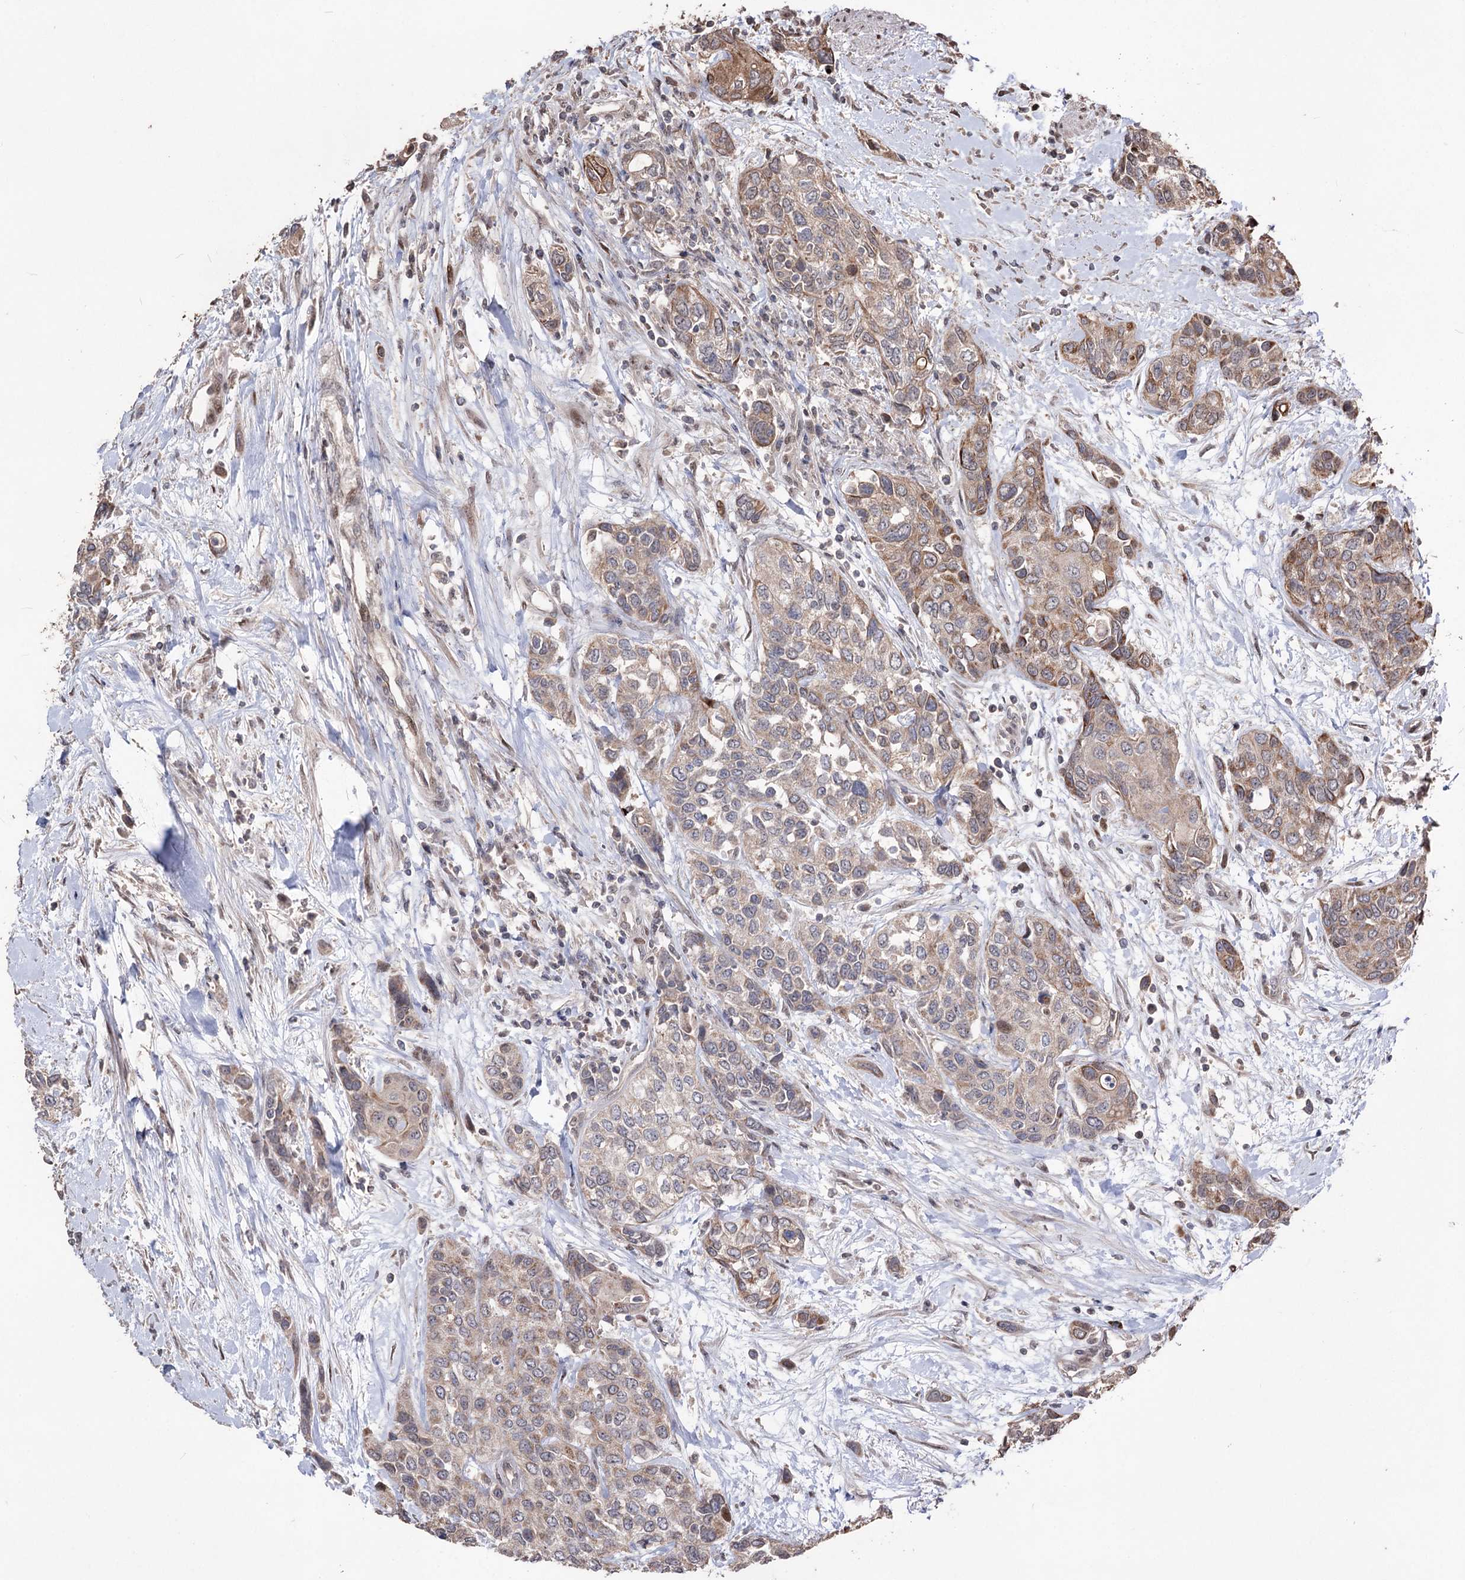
{"staining": {"intensity": "weak", "quantity": ">75%", "location": "cytoplasmic/membranous"}, "tissue": "urothelial cancer", "cell_type": "Tumor cells", "image_type": "cancer", "snomed": [{"axis": "morphology", "description": "Normal tissue, NOS"}, {"axis": "morphology", "description": "Urothelial carcinoma, High grade"}, {"axis": "topography", "description": "Vascular tissue"}, {"axis": "topography", "description": "Urinary bladder"}], "caption": "IHC histopathology image of human high-grade urothelial carcinoma stained for a protein (brown), which displays low levels of weak cytoplasmic/membranous positivity in about >75% of tumor cells.", "gene": "CPNE8", "patient": {"sex": "female", "age": 56}}